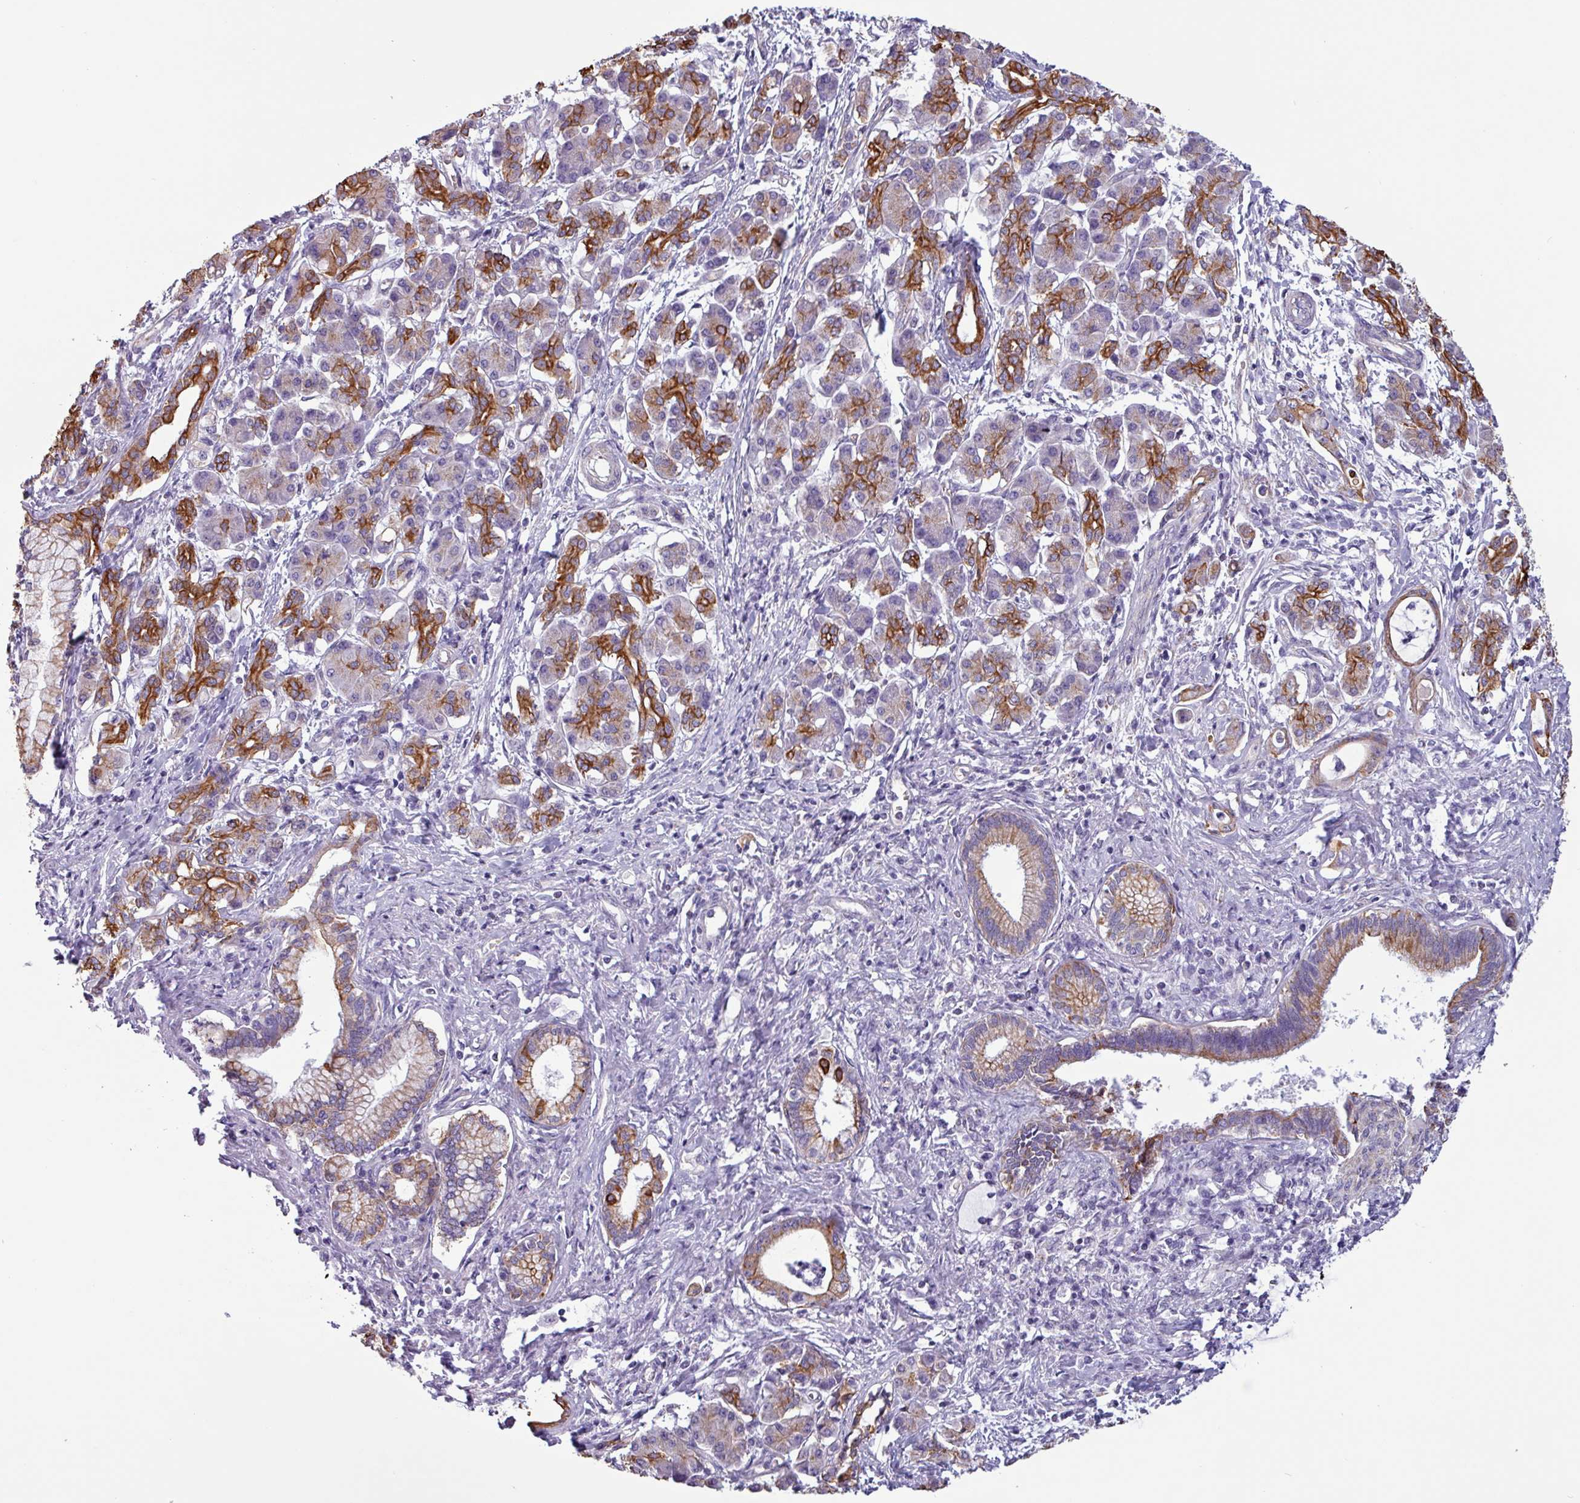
{"staining": {"intensity": "moderate", "quantity": "25%-75%", "location": "cytoplasmic/membranous"}, "tissue": "pancreatic cancer", "cell_type": "Tumor cells", "image_type": "cancer", "snomed": [{"axis": "morphology", "description": "Adenocarcinoma, NOS"}, {"axis": "topography", "description": "Pancreas"}], "caption": "Pancreatic adenocarcinoma stained with a brown dye displays moderate cytoplasmic/membranous positive expression in about 25%-75% of tumor cells.", "gene": "CAMK1", "patient": {"sex": "female", "age": 55}}